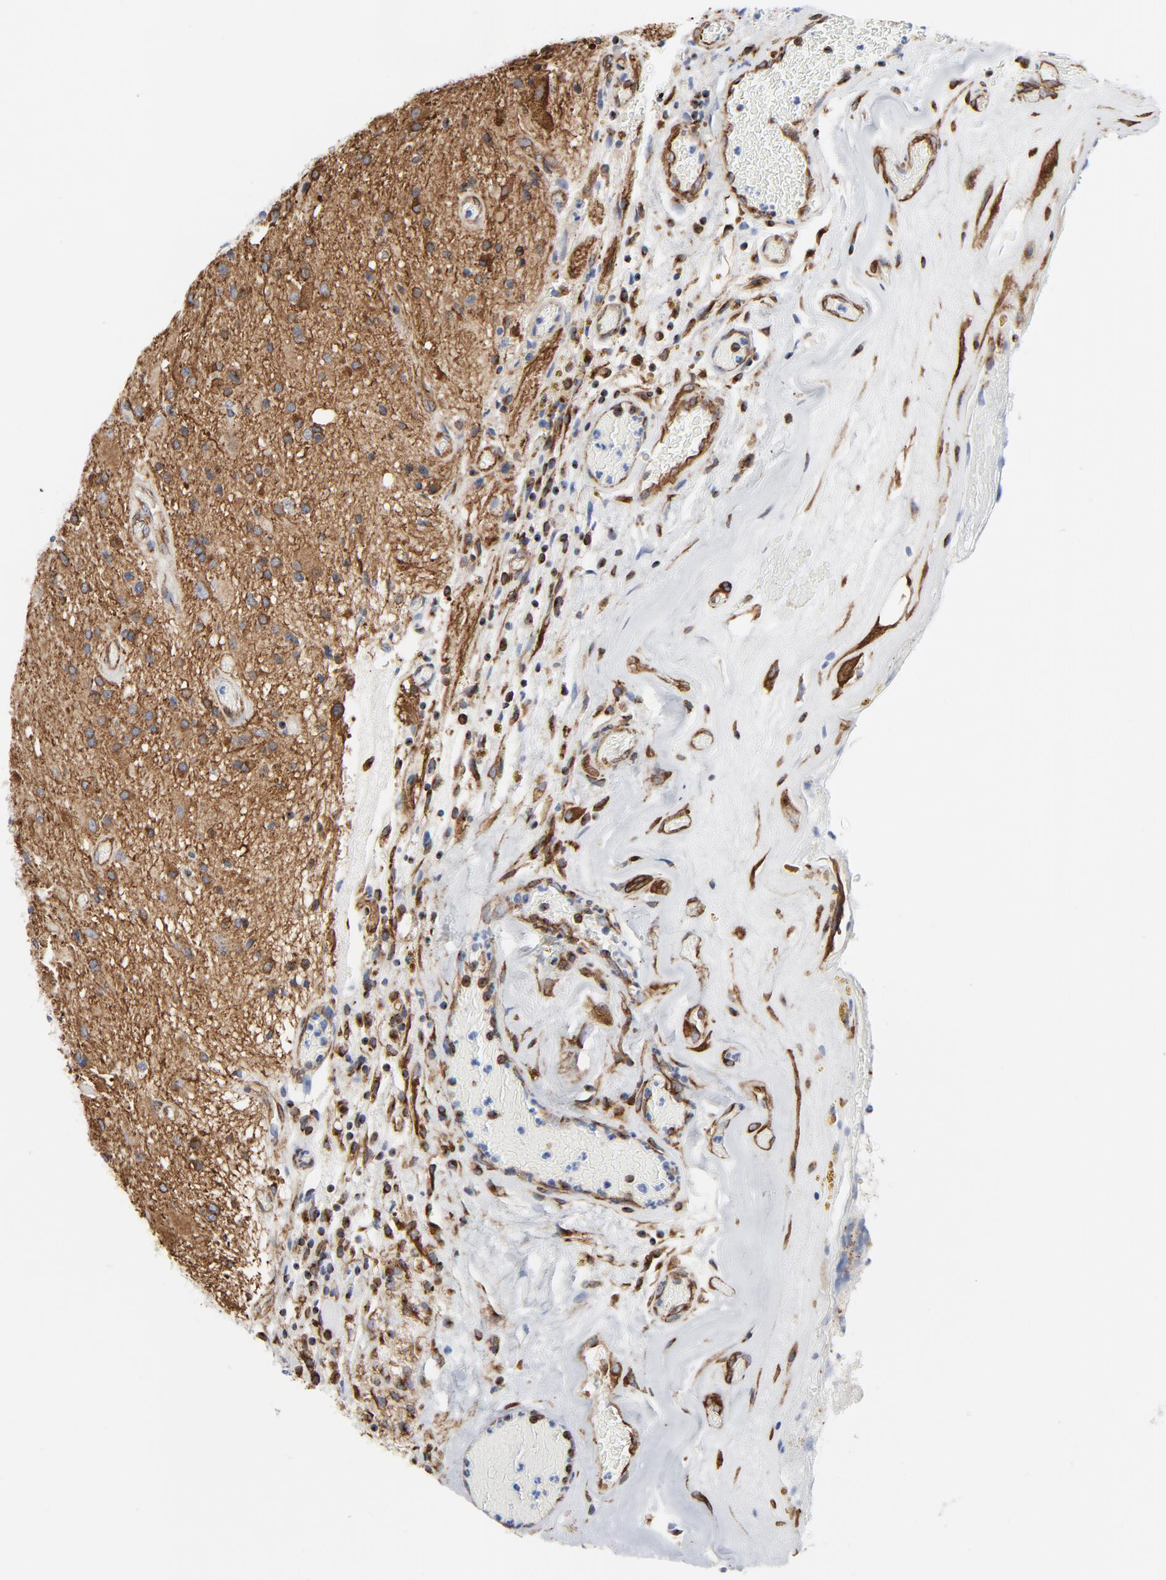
{"staining": {"intensity": "weak", "quantity": "<25%", "location": "cytoplasmic/membranous"}, "tissue": "glioma", "cell_type": "Tumor cells", "image_type": "cancer", "snomed": [{"axis": "morphology", "description": "Glioma, malignant, Low grade"}, {"axis": "topography", "description": "Brain"}], "caption": "Micrograph shows no significant protein expression in tumor cells of low-grade glioma (malignant). (Stains: DAB immunohistochemistry (IHC) with hematoxylin counter stain, Microscopy: brightfield microscopy at high magnification).", "gene": "TUBB1", "patient": {"sex": "male", "age": 58}}